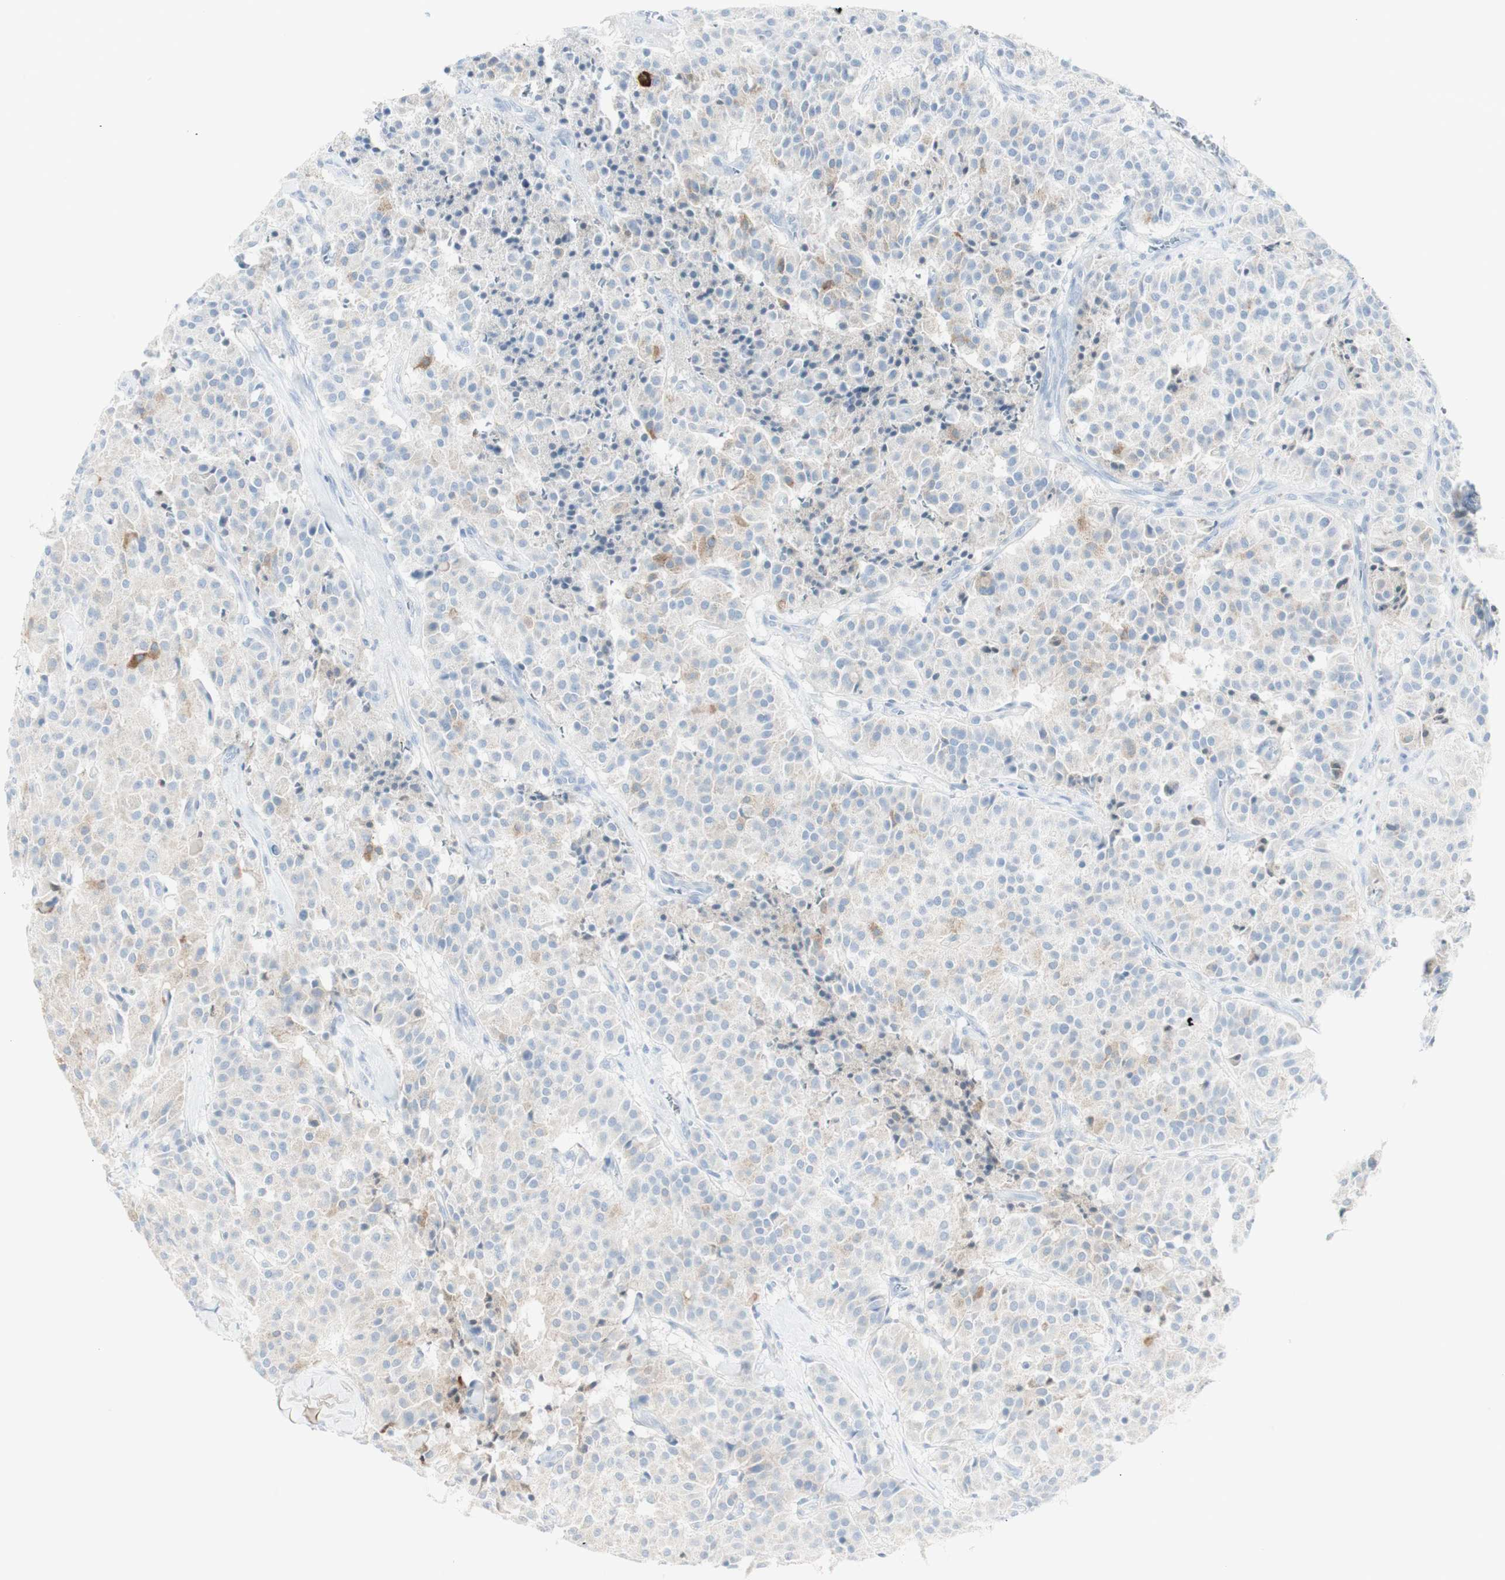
{"staining": {"intensity": "weak", "quantity": "<25%", "location": "cytoplasmic/membranous"}, "tissue": "carcinoid", "cell_type": "Tumor cells", "image_type": "cancer", "snomed": [{"axis": "morphology", "description": "Carcinoid, malignant, NOS"}, {"axis": "topography", "description": "Lung"}], "caption": "High magnification brightfield microscopy of carcinoid (malignant) stained with DAB (brown) and counterstained with hematoxylin (blue): tumor cells show no significant staining.", "gene": "MDK", "patient": {"sex": "male", "age": 30}}